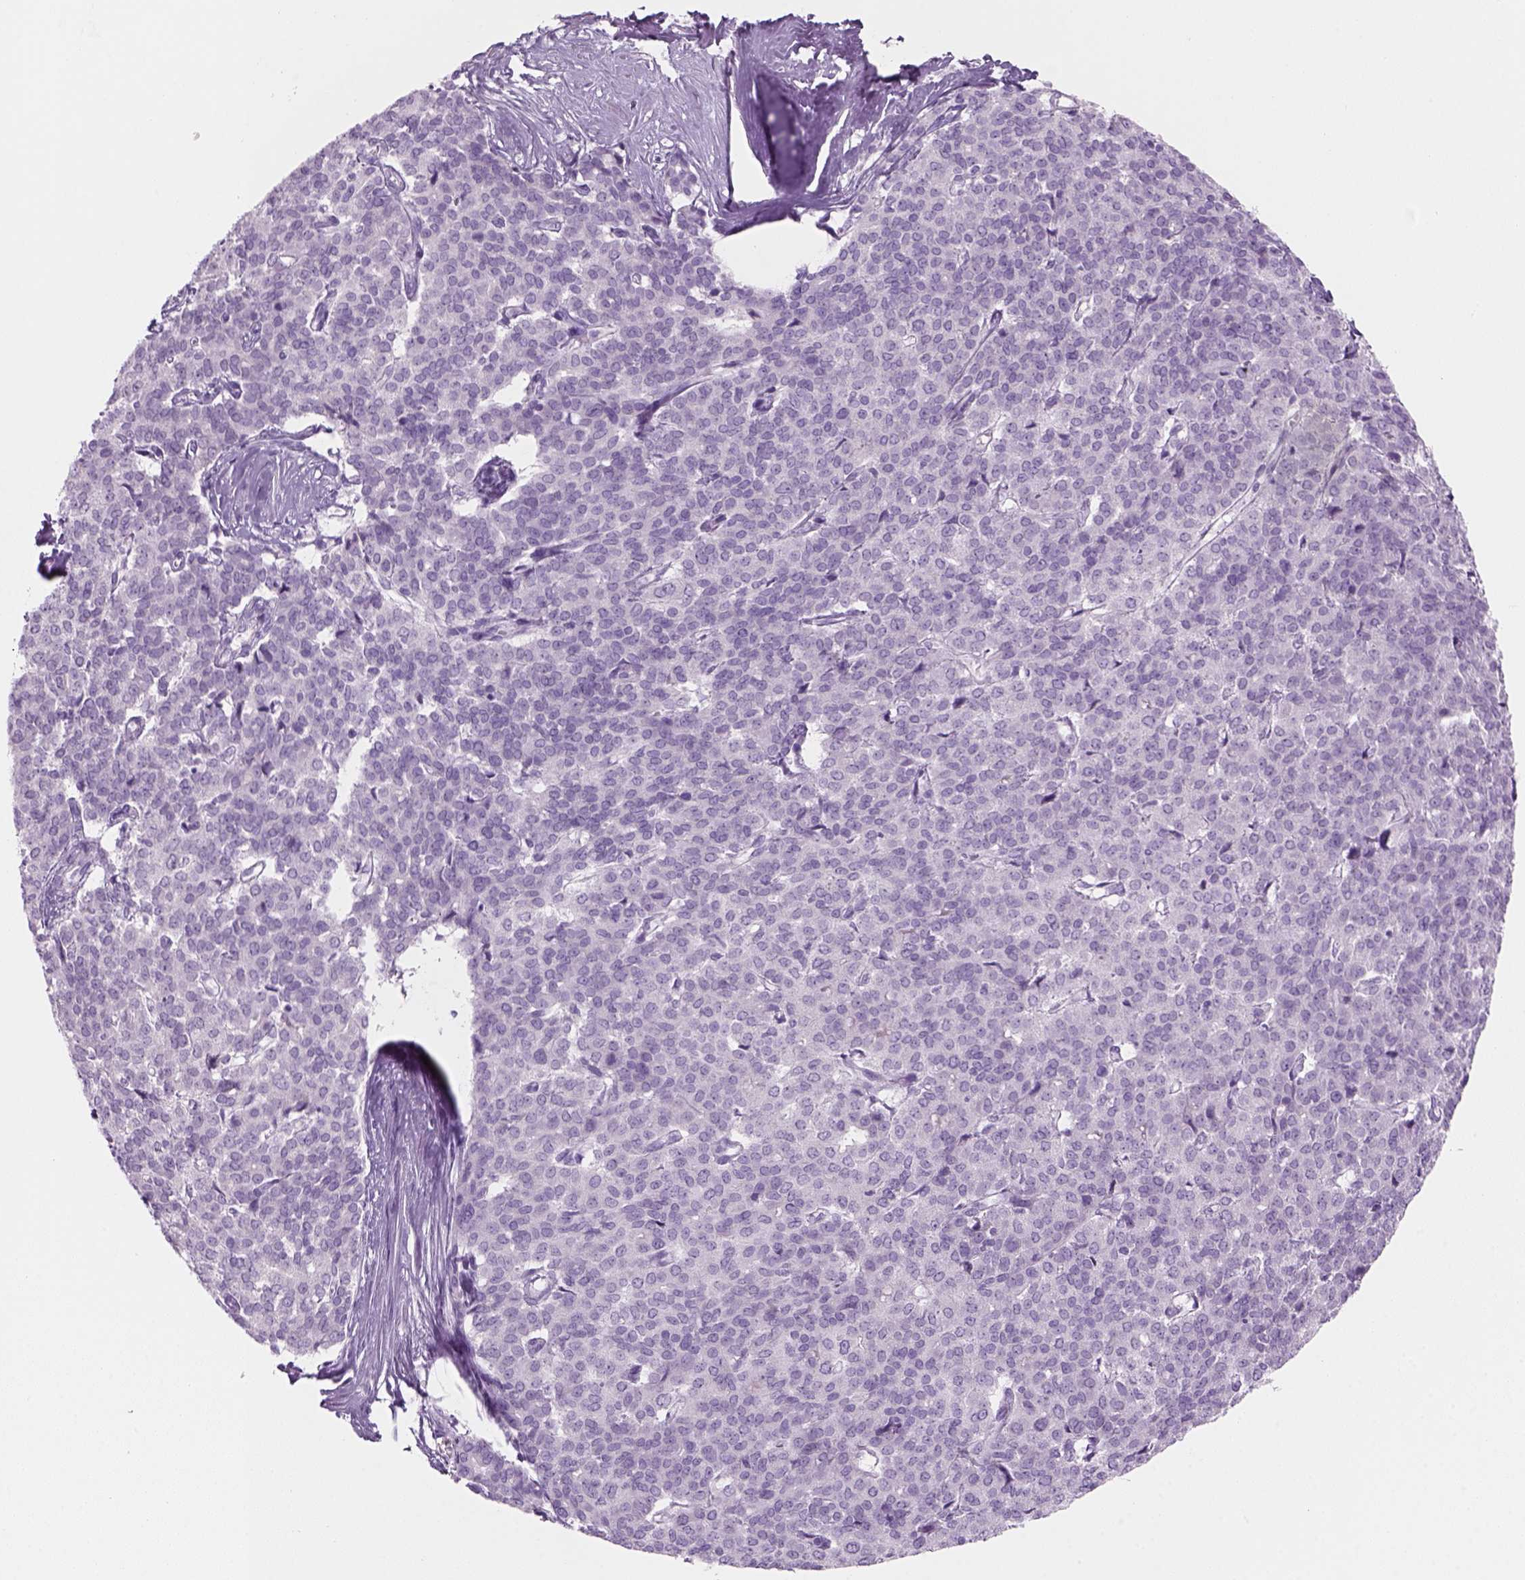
{"staining": {"intensity": "negative", "quantity": "none", "location": "none"}, "tissue": "liver cancer", "cell_type": "Tumor cells", "image_type": "cancer", "snomed": [{"axis": "morphology", "description": "Cholangiocarcinoma"}, {"axis": "topography", "description": "Liver"}], "caption": "Tumor cells are negative for protein expression in human liver cholangiocarcinoma. (Immunohistochemistry, brightfield microscopy, high magnification).", "gene": "KRTAP11-1", "patient": {"sex": "female", "age": 47}}